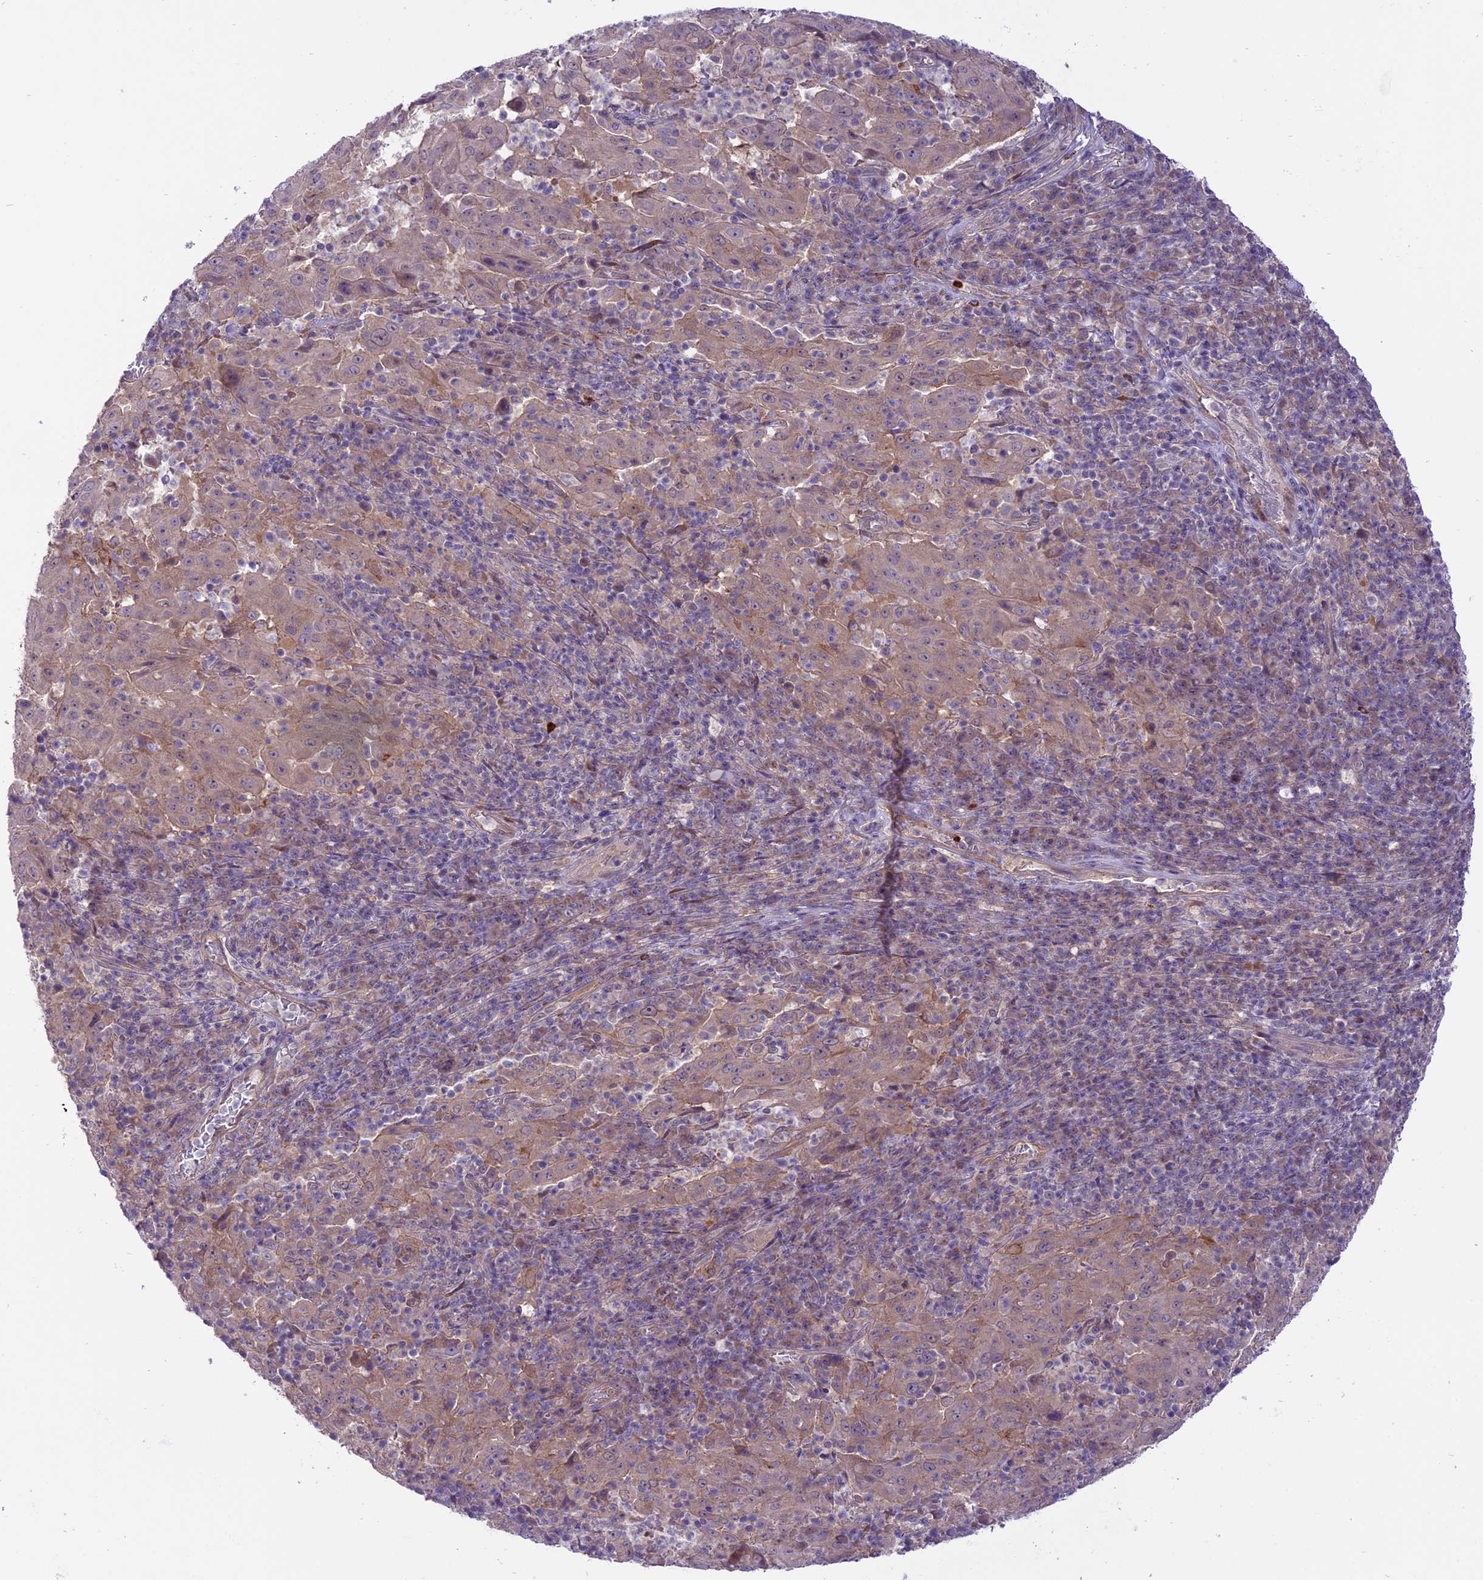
{"staining": {"intensity": "weak", "quantity": ">75%", "location": "cytoplasmic/membranous"}, "tissue": "pancreatic cancer", "cell_type": "Tumor cells", "image_type": "cancer", "snomed": [{"axis": "morphology", "description": "Adenocarcinoma, NOS"}, {"axis": "topography", "description": "Pancreas"}], "caption": "Human adenocarcinoma (pancreatic) stained with a protein marker exhibits weak staining in tumor cells.", "gene": "SPRED1", "patient": {"sex": "male", "age": 63}}